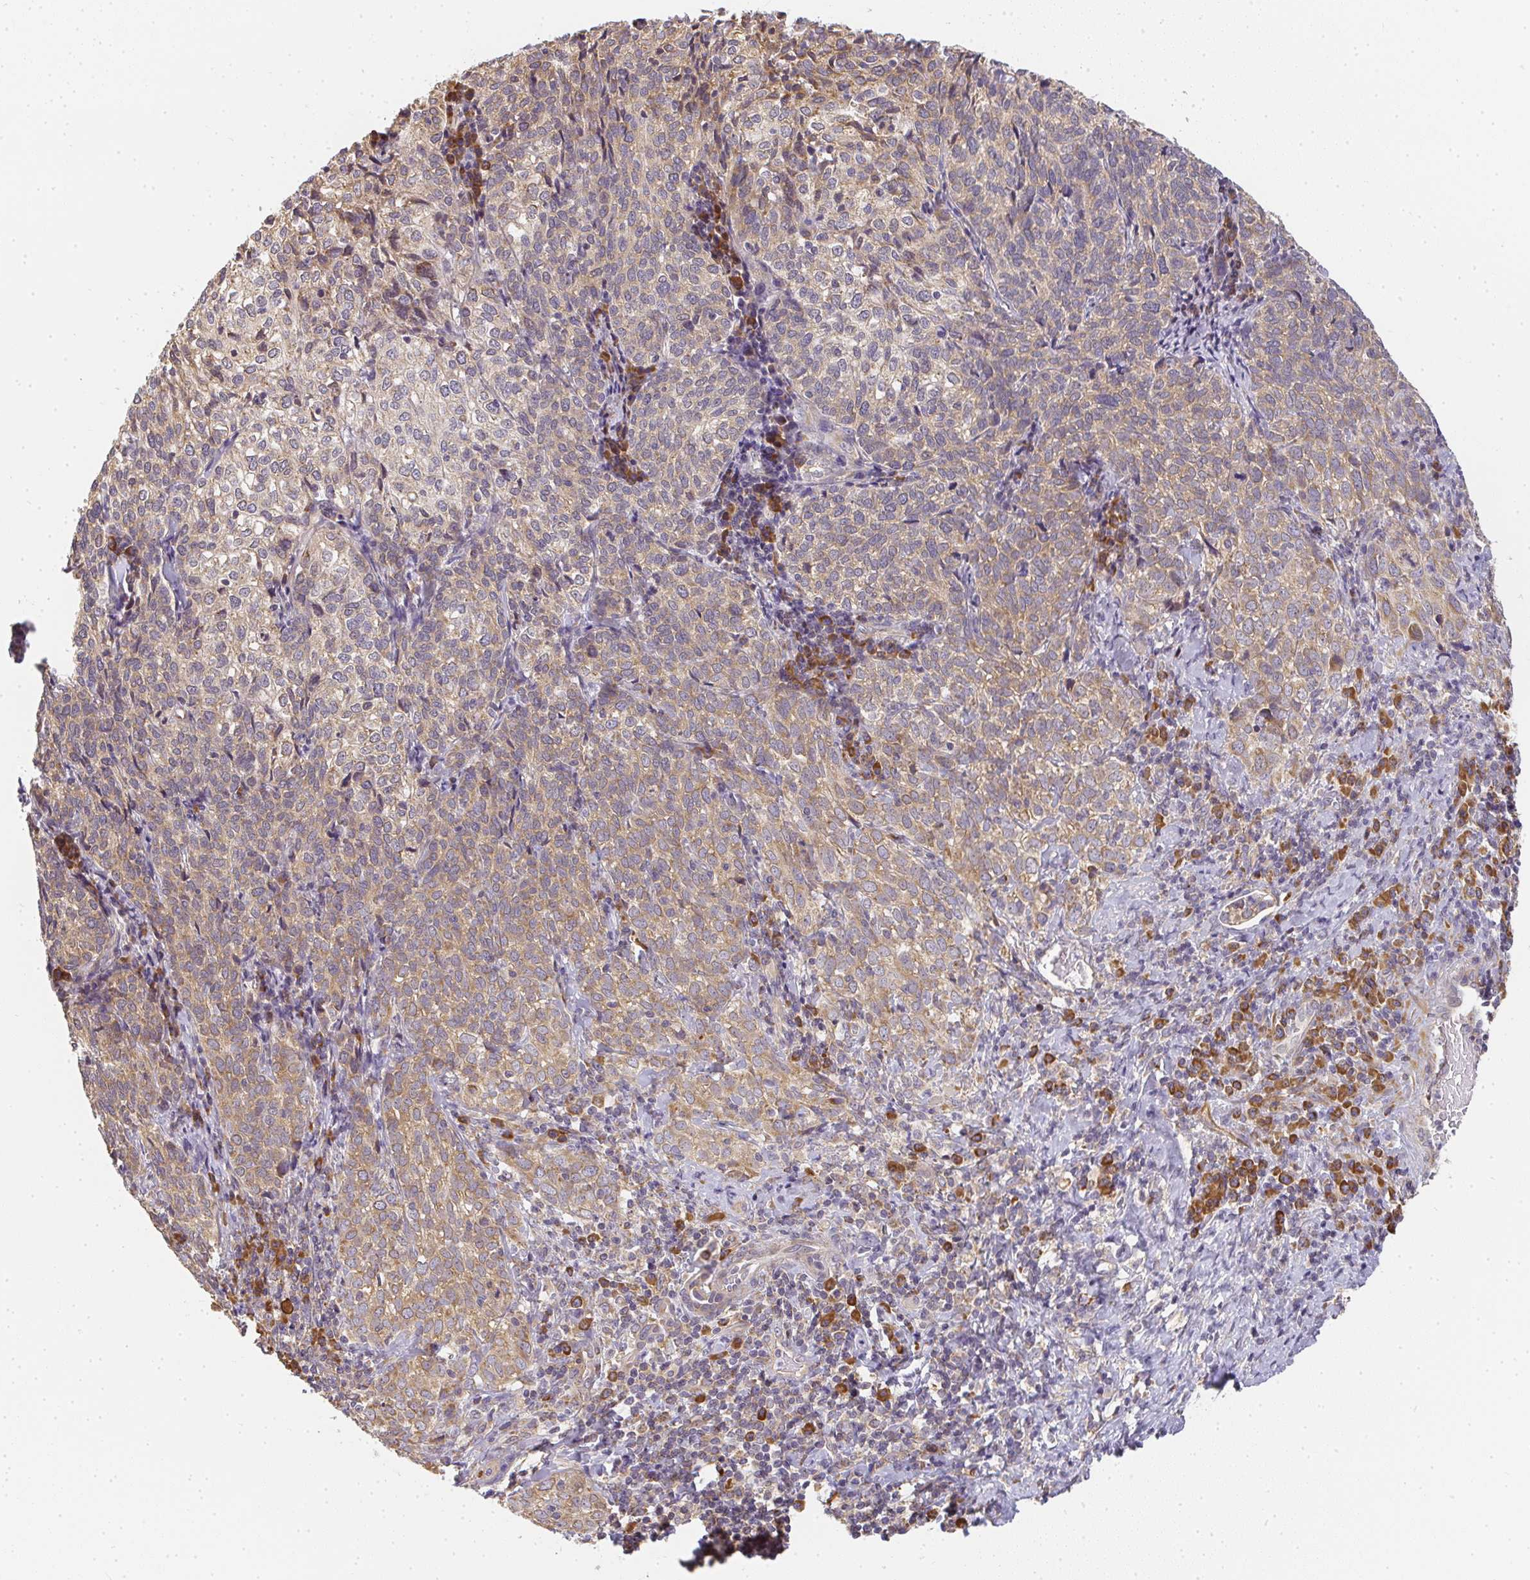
{"staining": {"intensity": "moderate", "quantity": "25%-75%", "location": "cytoplasmic/membranous"}, "tissue": "cervical cancer", "cell_type": "Tumor cells", "image_type": "cancer", "snomed": [{"axis": "morphology", "description": "Normal tissue, NOS"}, {"axis": "morphology", "description": "Squamous cell carcinoma, NOS"}, {"axis": "topography", "description": "Vagina"}, {"axis": "topography", "description": "Cervix"}], "caption": "A brown stain highlights moderate cytoplasmic/membranous positivity of a protein in cervical squamous cell carcinoma tumor cells.", "gene": "SLC35B3", "patient": {"sex": "female", "age": 45}}